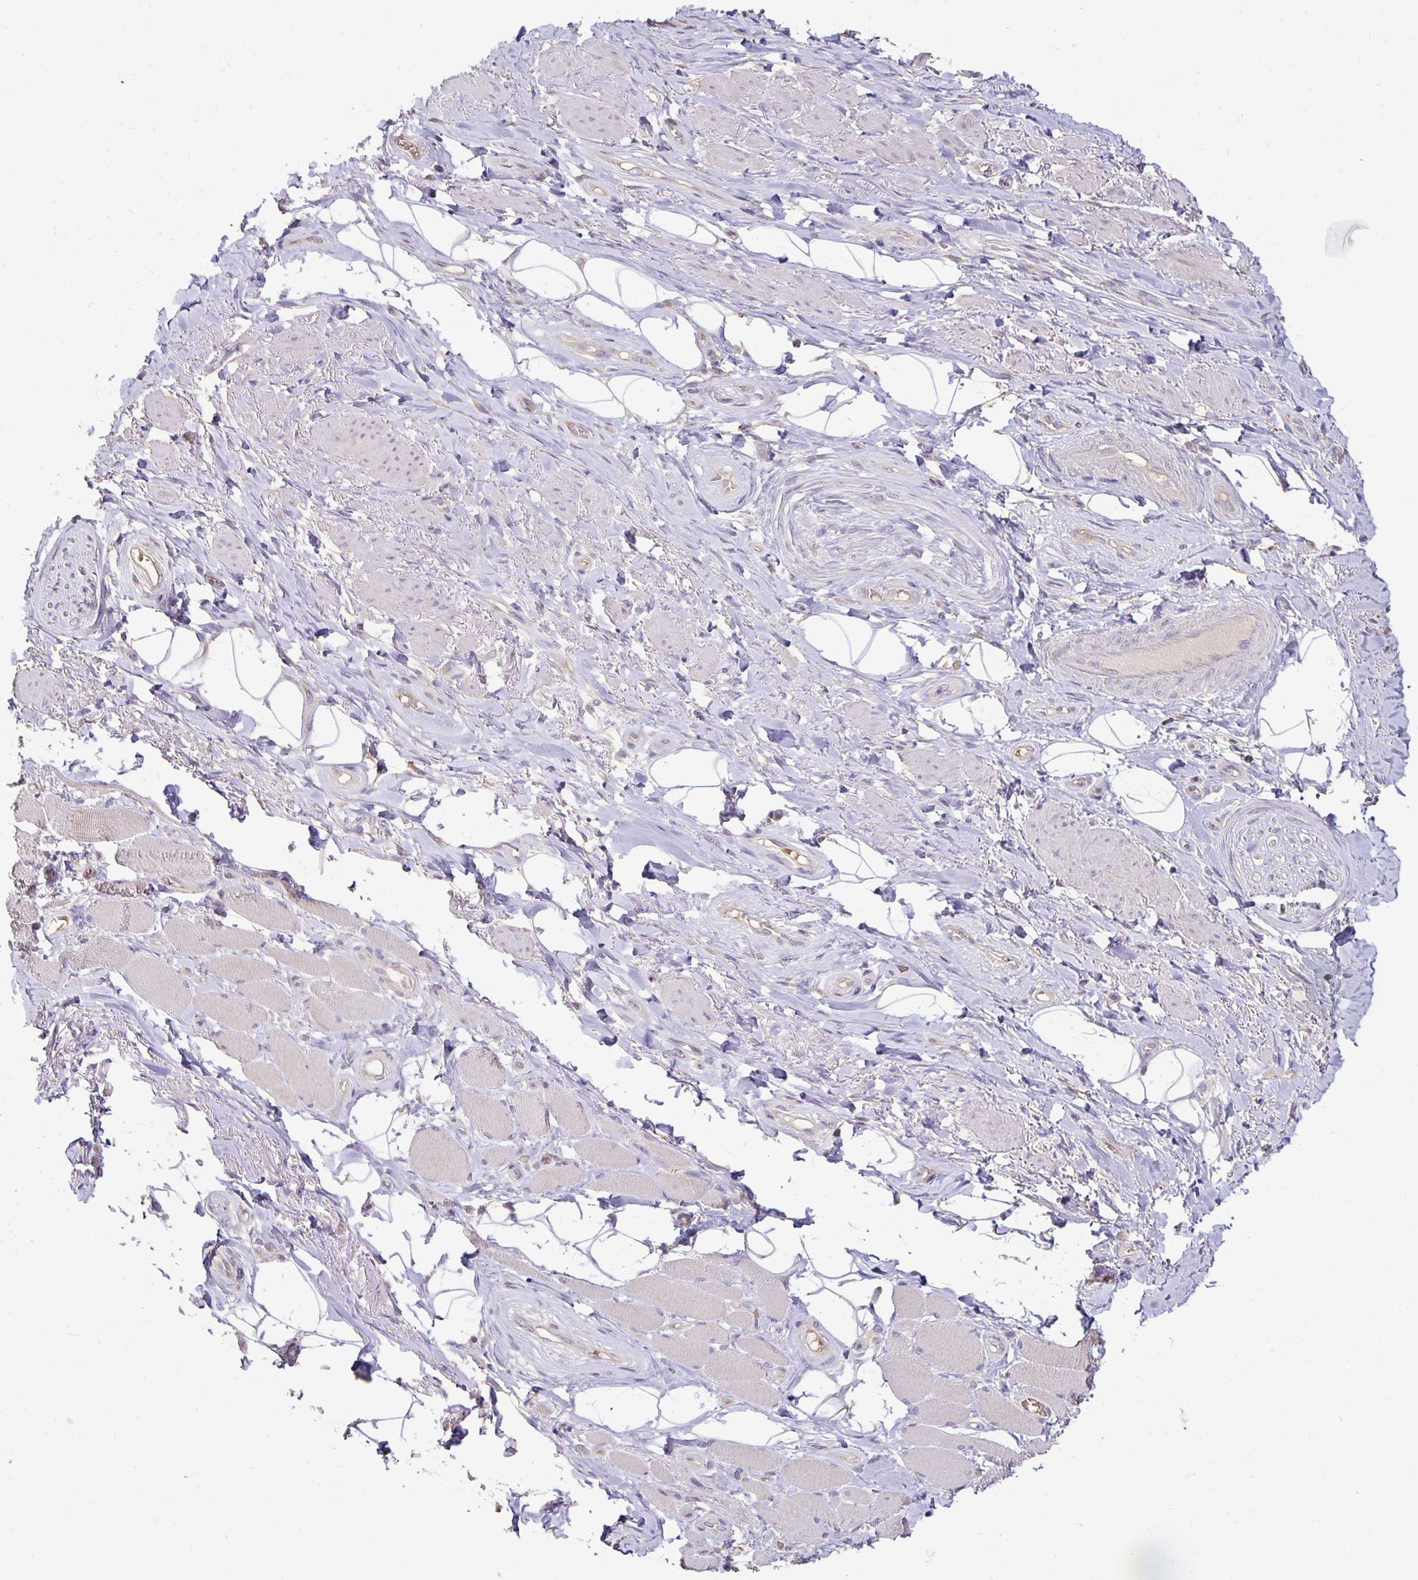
{"staining": {"intensity": "negative", "quantity": "none", "location": "none"}, "tissue": "adipose tissue", "cell_type": "Adipocytes", "image_type": "normal", "snomed": [{"axis": "morphology", "description": "Normal tissue, NOS"}, {"axis": "topography", "description": "Anal"}, {"axis": "topography", "description": "Peripheral nerve tissue"}], "caption": "High power microscopy histopathology image of an immunohistochemistry micrograph of unremarkable adipose tissue, revealing no significant staining in adipocytes. The staining is performed using DAB brown chromogen with nuclei counter-stained in using hematoxylin.", "gene": "CST6", "patient": {"sex": "male", "age": 53}}